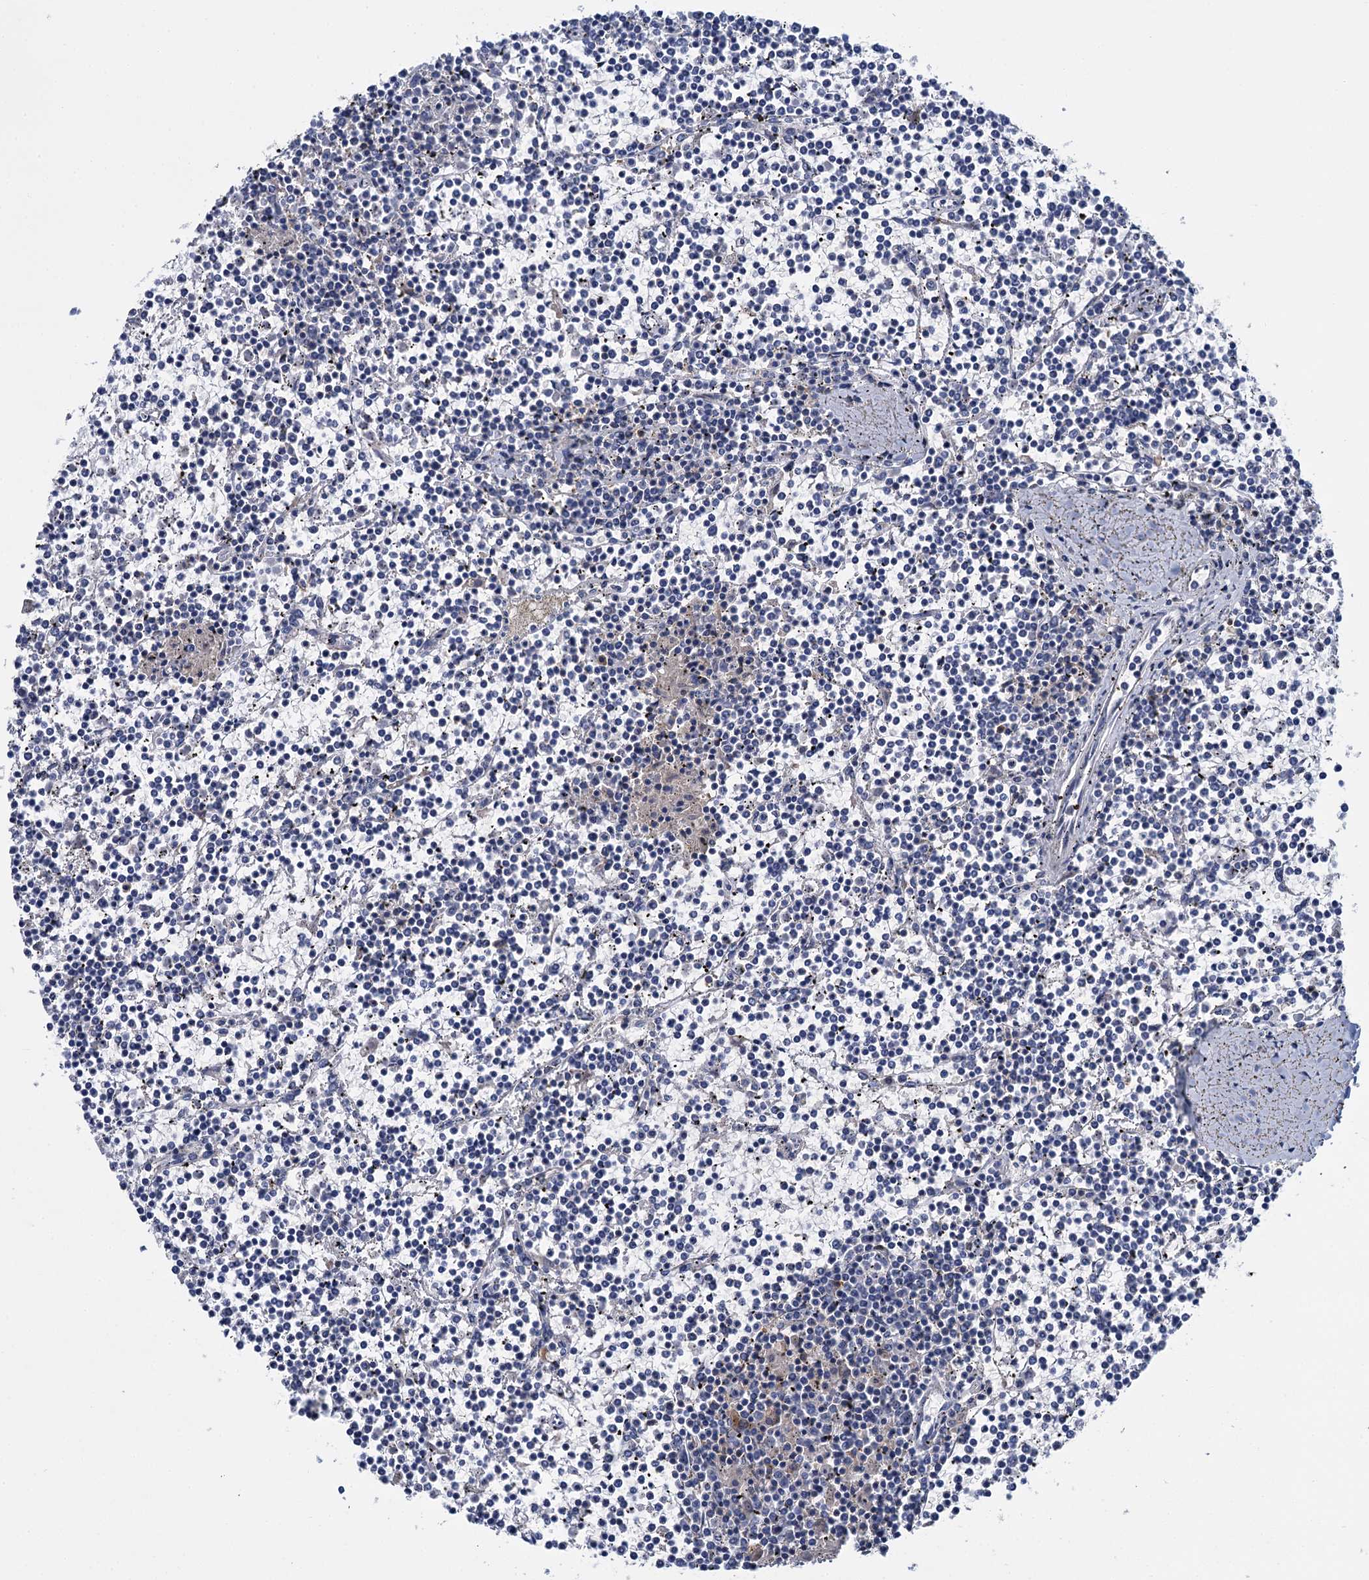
{"staining": {"intensity": "negative", "quantity": "none", "location": "none"}, "tissue": "lymphoma", "cell_type": "Tumor cells", "image_type": "cancer", "snomed": [{"axis": "morphology", "description": "Malignant lymphoma, non-Hodgkin's type, Low grade"}, {"axis": "topography", "description": "Spleen"}], "caption": "Tumor cells show no significant expression in low-grade malignant lymphoma, non-Hodgkin's type. Brightfield microscopy of immunohistochemistry stained with DAB (brown) and hematoxylin (blue), captured at high magnification.", "gene": "FGFR2", "patient": {"sex": "female", "age": 19}}